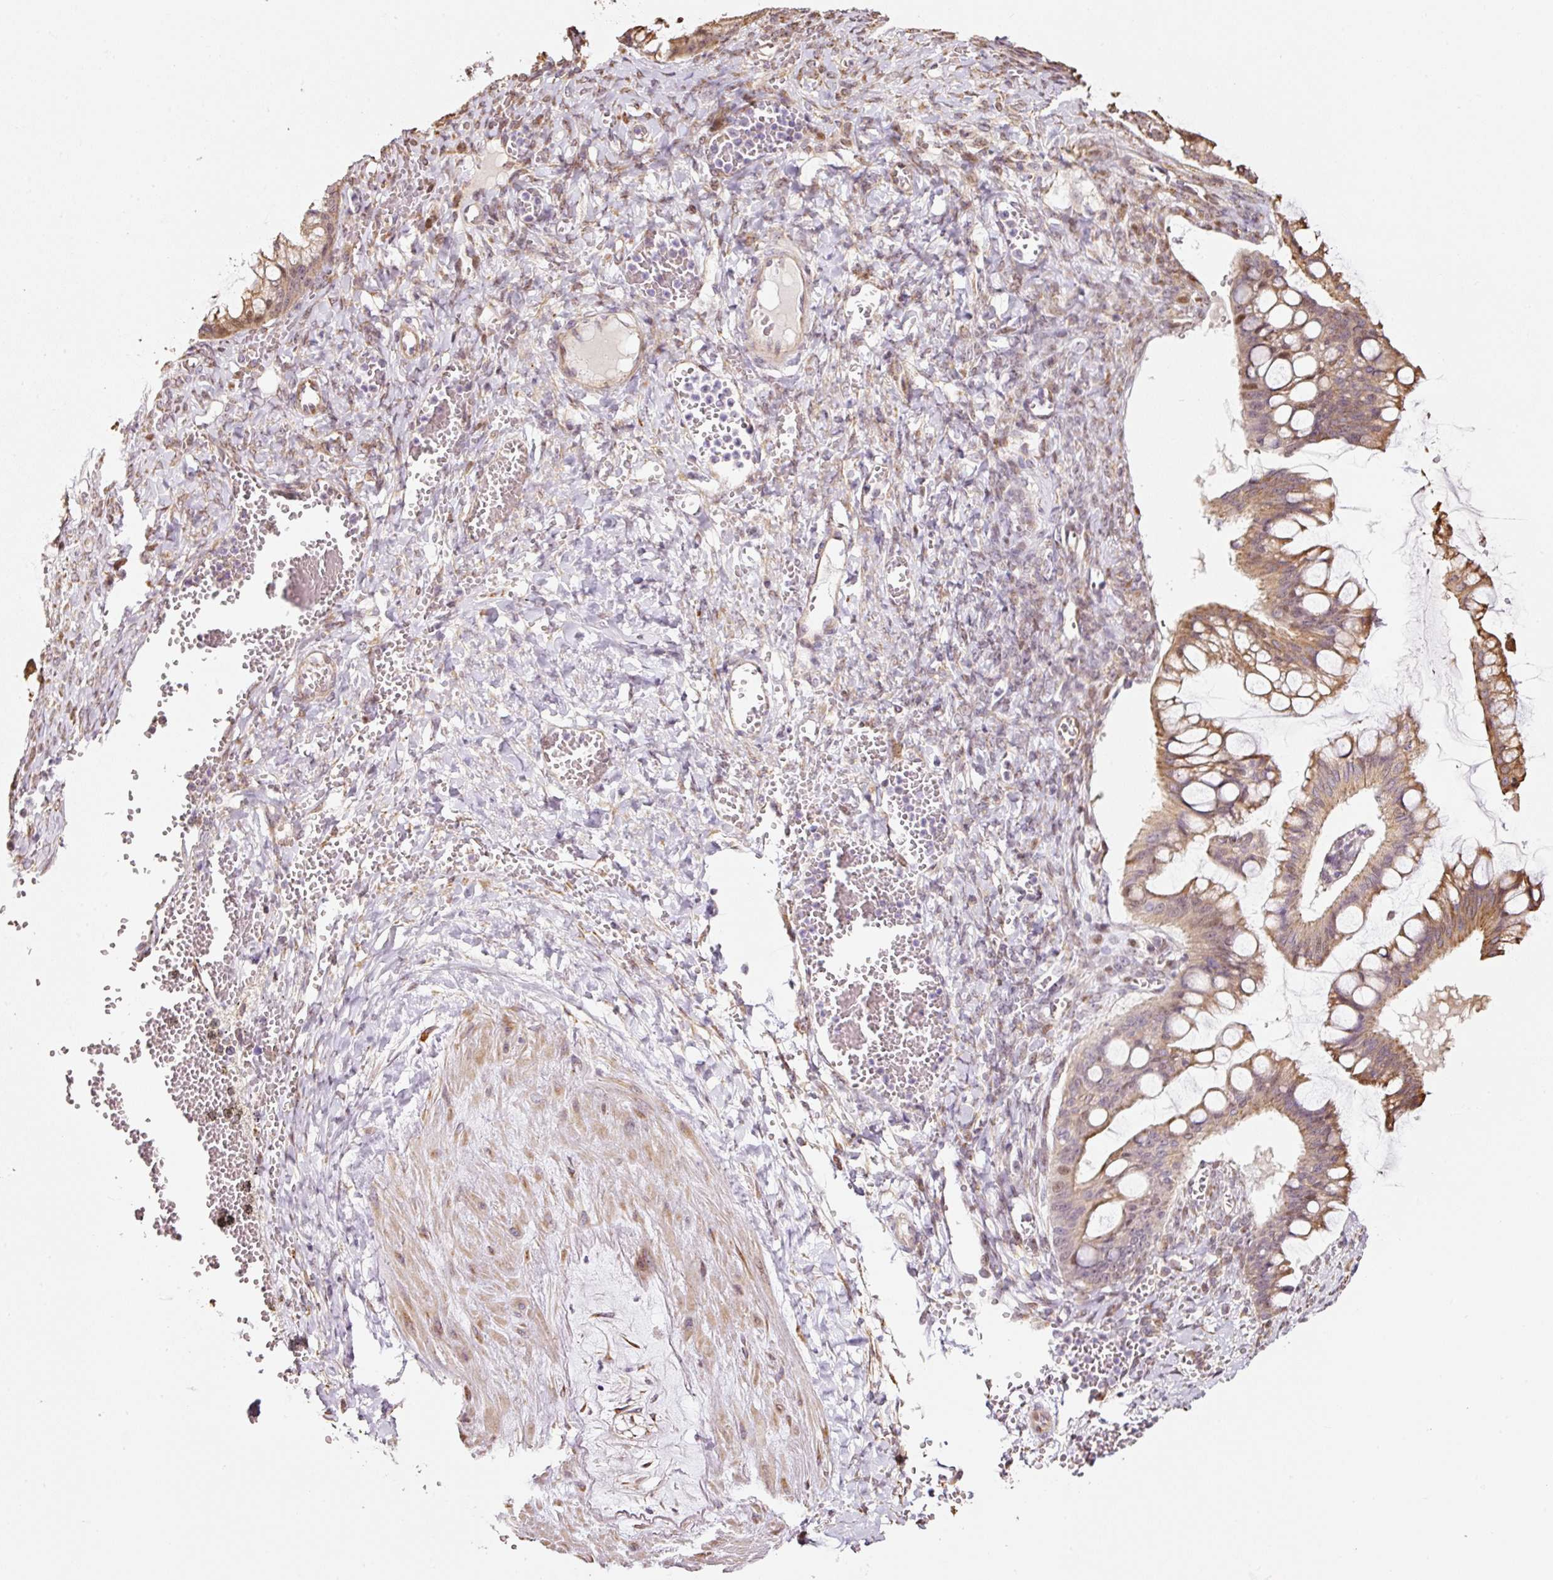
{"staining": {"intensity": "moderate", "quantity": ">75%", "location": "cytoplasmic/membranous"}, "tissue": "ovarian cancer", "cell_type": "Tumor cells", "image_type": "cancer", "snomed": [{"axis": "morphology", "description": "Cystadenocarcinoma, mucinous, NOS"}, {"axis": "topography", "description": "Ovary"}], "caption": "Immunohistochemical staining of ovarian mucinous cystadenocarcinoma displays medium levels of moderate cytoplasmic/membranous protein staining in approximately >75% of tumor cells.", "gene": "ETF1", "patient": {"sex": "female", "age": 73}}